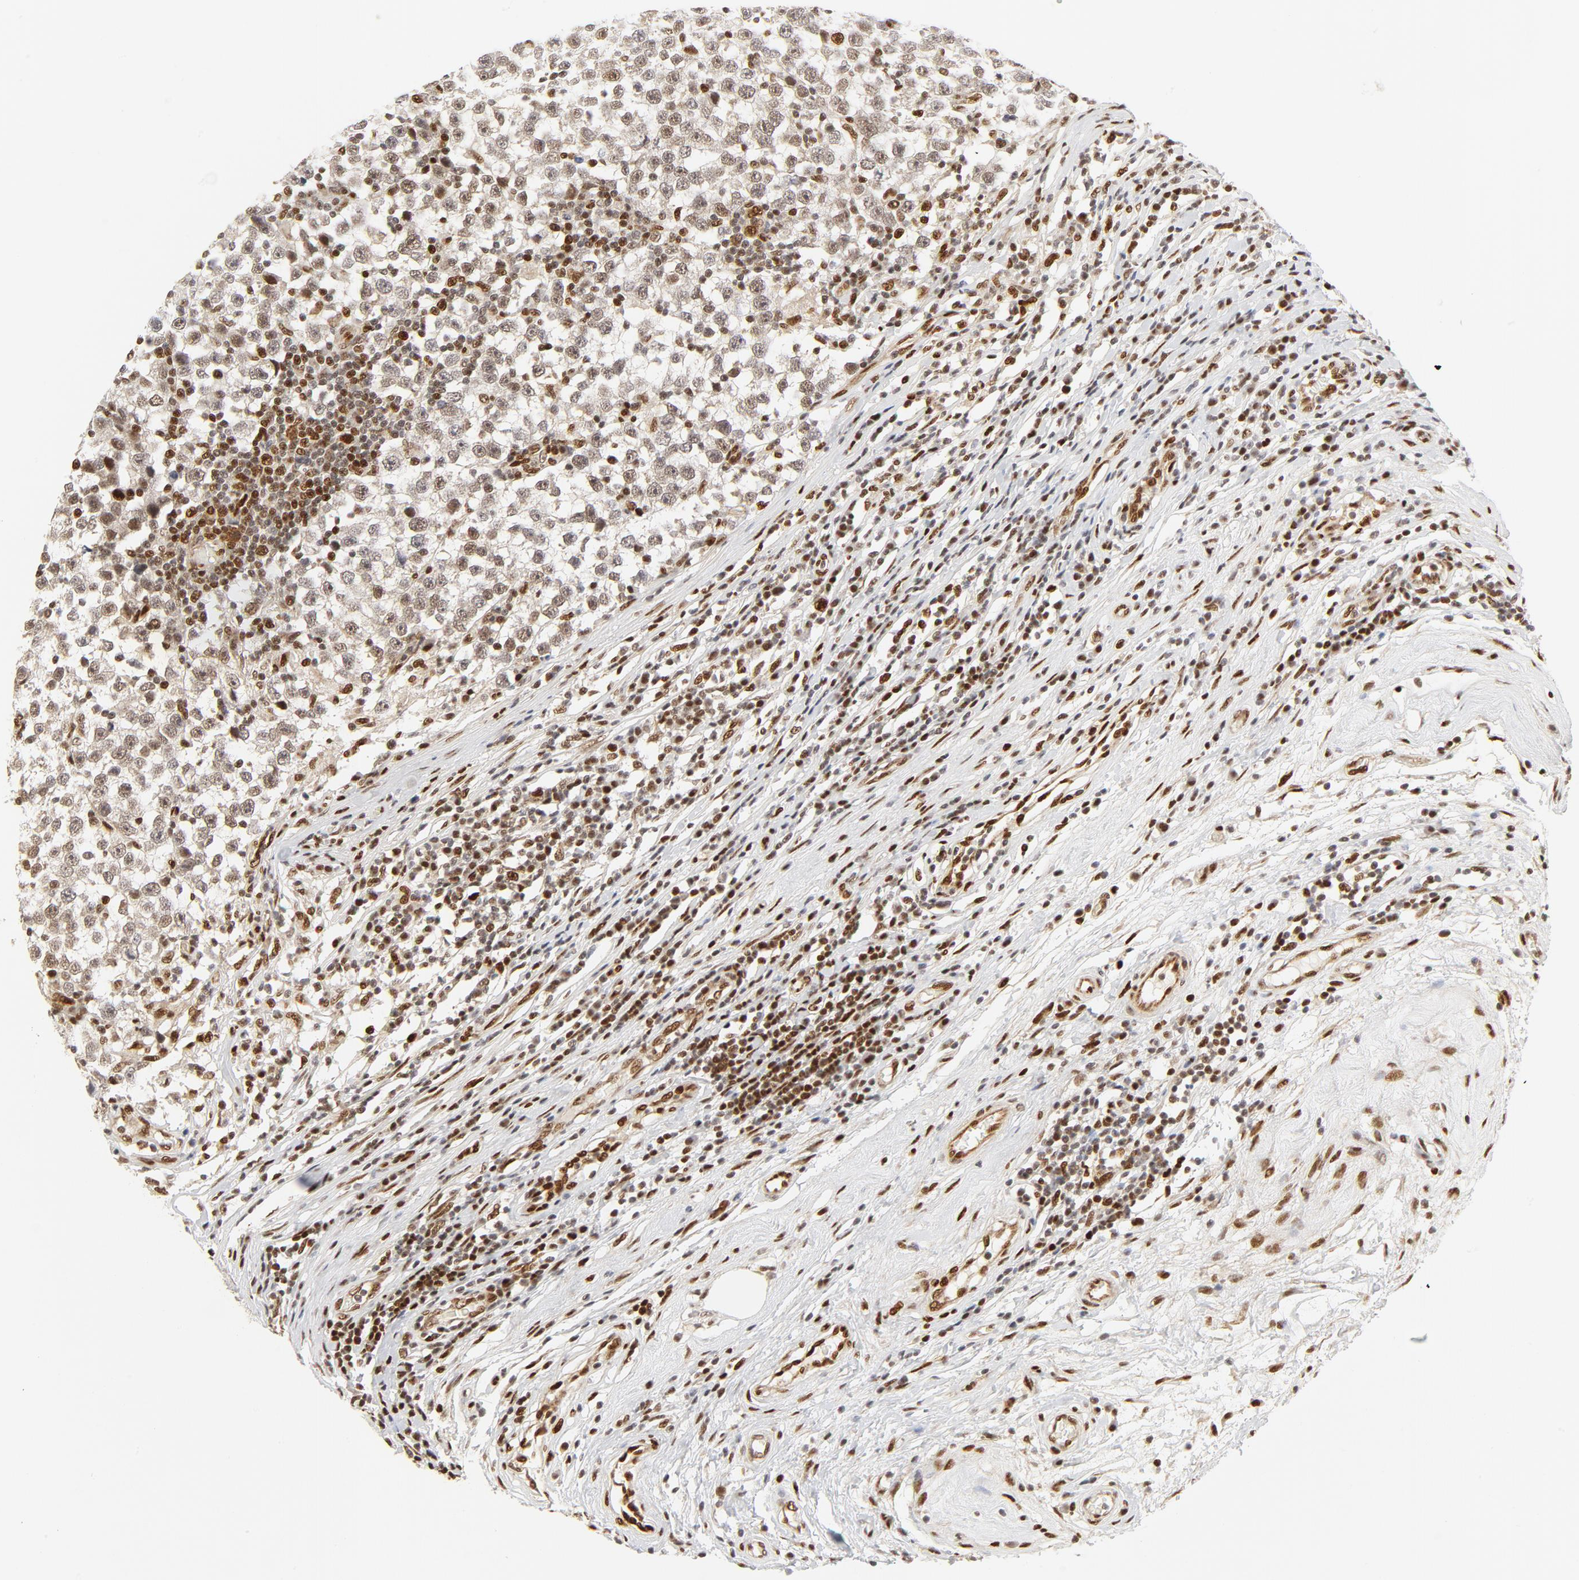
{"staining": {"intensity": "weak", "quantity": ">75%", "location": "nuclear"}, "tissue": "testis cancer", "cell_type": "Tumor cells", "image_type": "cancer", "snomed": [{"axis": "morphology", "description": "Seminoma, NOS"}, {"axis": "topography", "description": "Testis"}], "caption": "This photomicrograph reveals immunohistochemistry (IHC) staining of human testis cancer, with low weak nuclear expression in about >75% of tumor cells.", "gene": "MEF2A", "patient": {"sex": "male", "age": 43}}